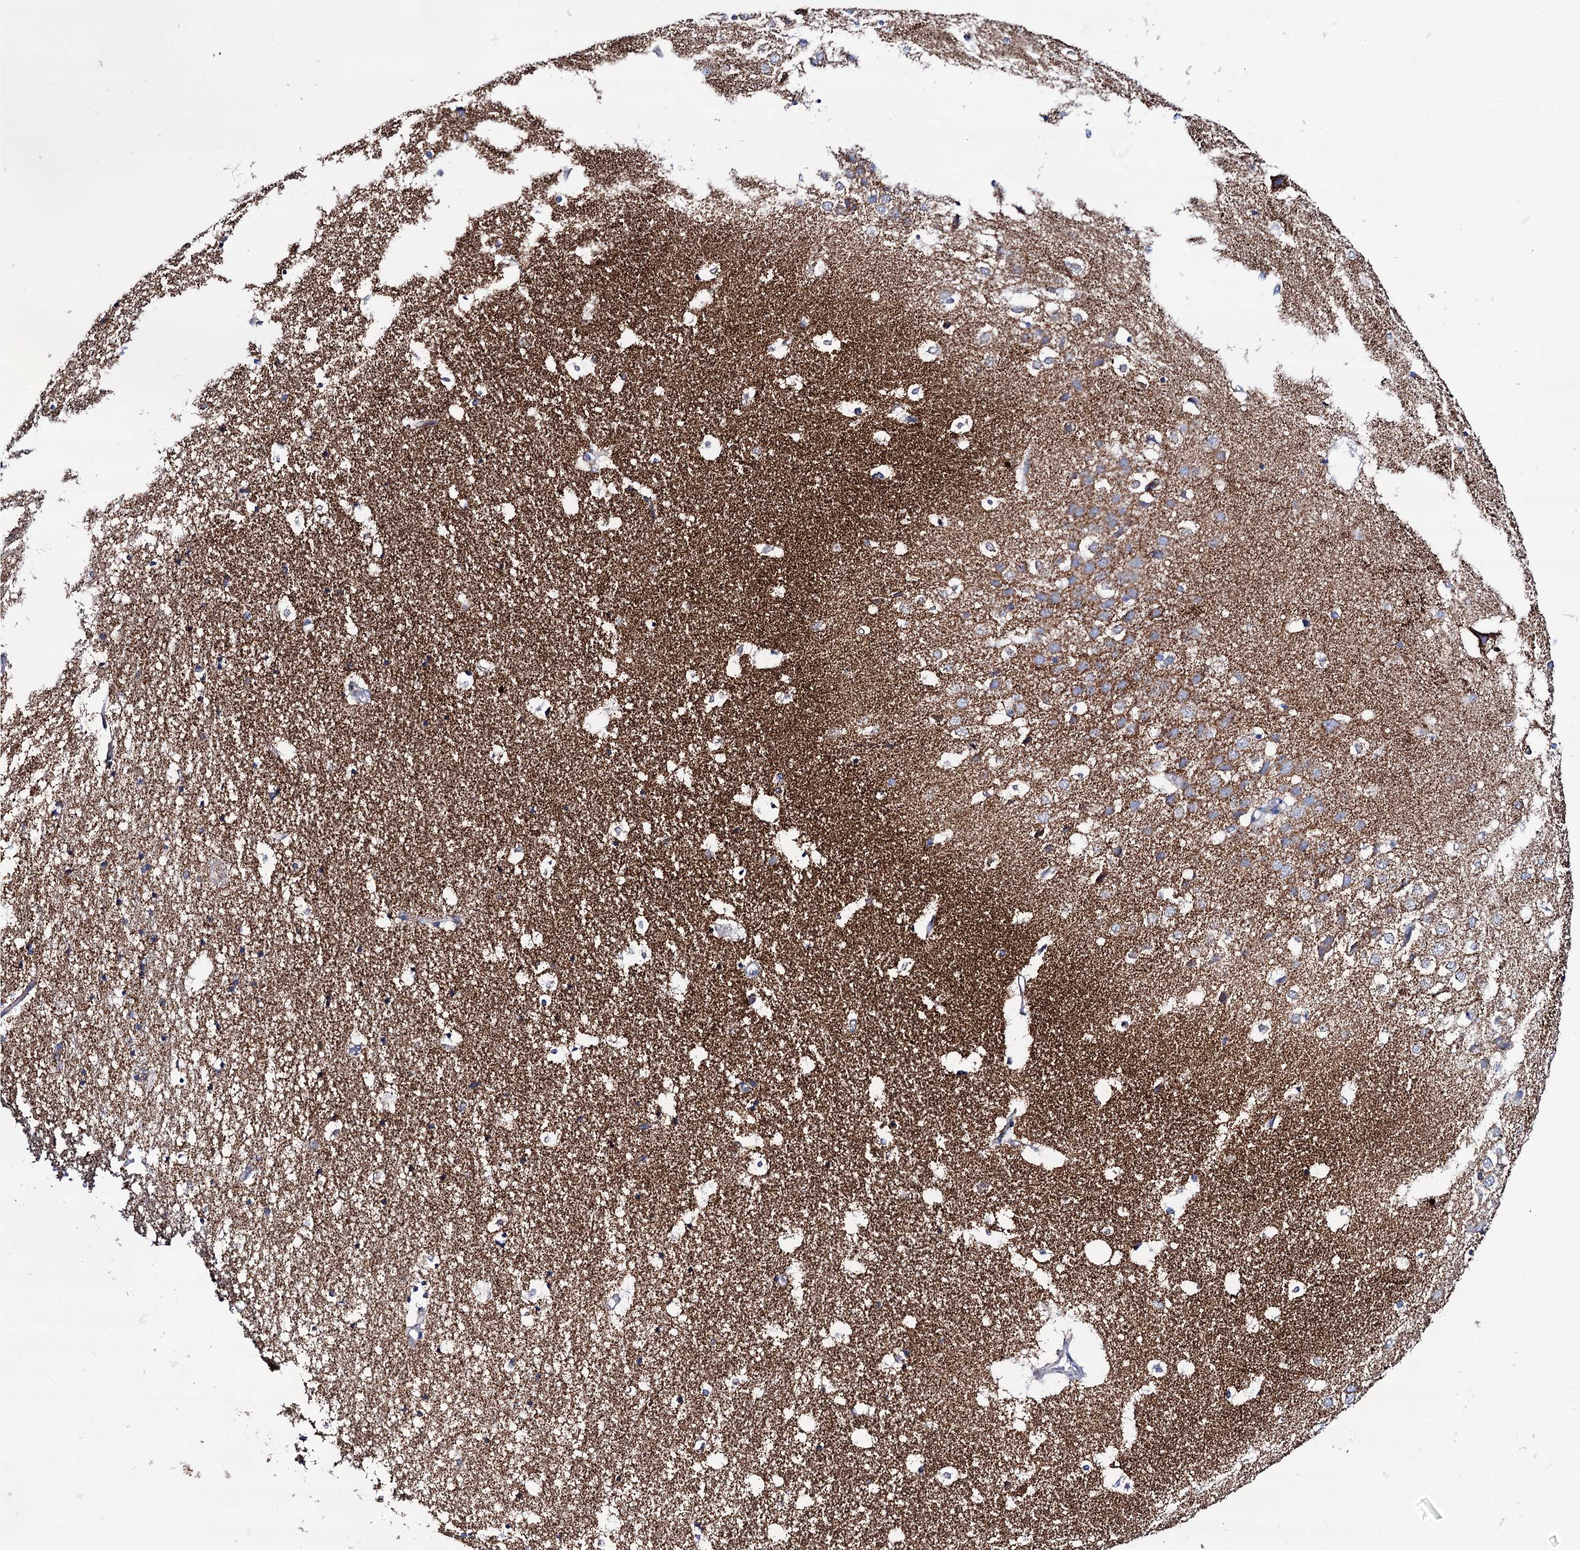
{"staining": {"intensity": "moderate", "quantity": "<25%", "location": "cytoplasmic/membranous"}, "tissue": "hippocampus", "cell_type": "Glial cells", "image_type": "normal", "snomed": [{"axis": "morphology", "description": "Normal tissue, NOS"}, {"axis": "topography", "description": "Hippocampus"}], "caption": "Immunohistochemical staining of benign human hippocampus displays moderate cytoplasmic/membranous protein expression in approximately <25% of glial cells. The protein is shown in brown color, while the nuclei are stained blue.", "gene": "UBASH3B", "patient": {"sex": "female", "age": 52}}